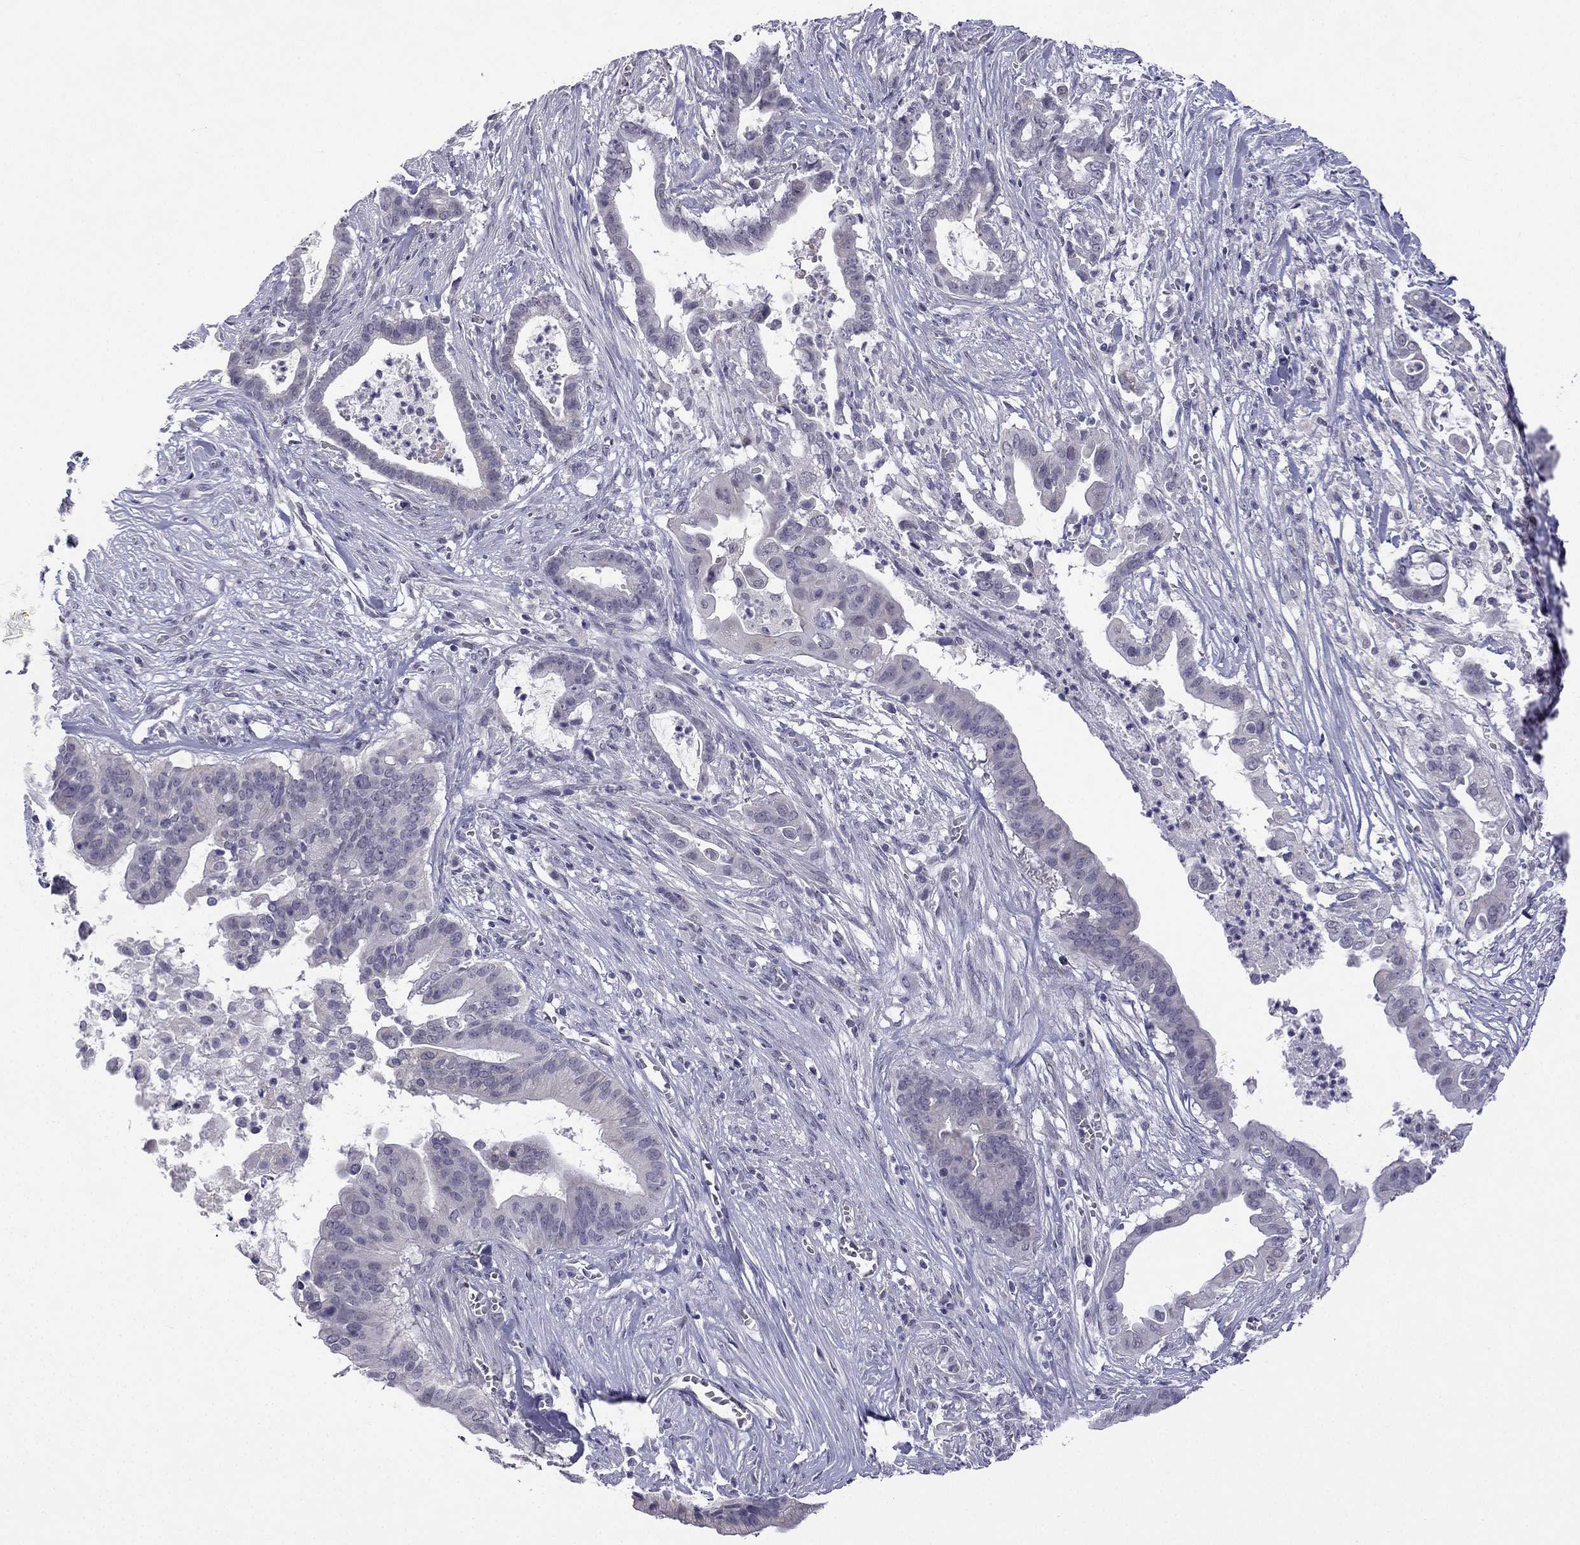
{"staining": {"intensity": "negative", "quantity": "none", "location": "none"}, "tissue": "pancreatic cancer", "cell_type": "Tumor cells", "image_type": "cancer", "snomed": [{"axis": "morphology", "description": "Adenocarcinoma, NOS"}, {"axis": "topography", "description": "Pancreas"}], "caption": "A histopathology image of pancreatic cancer (adenocarcinoma) stained for a protein demonstrates no brown staining in tumor cells.", "gene": "C5orf49", "patient": {"sex": "male", "age": 61}}